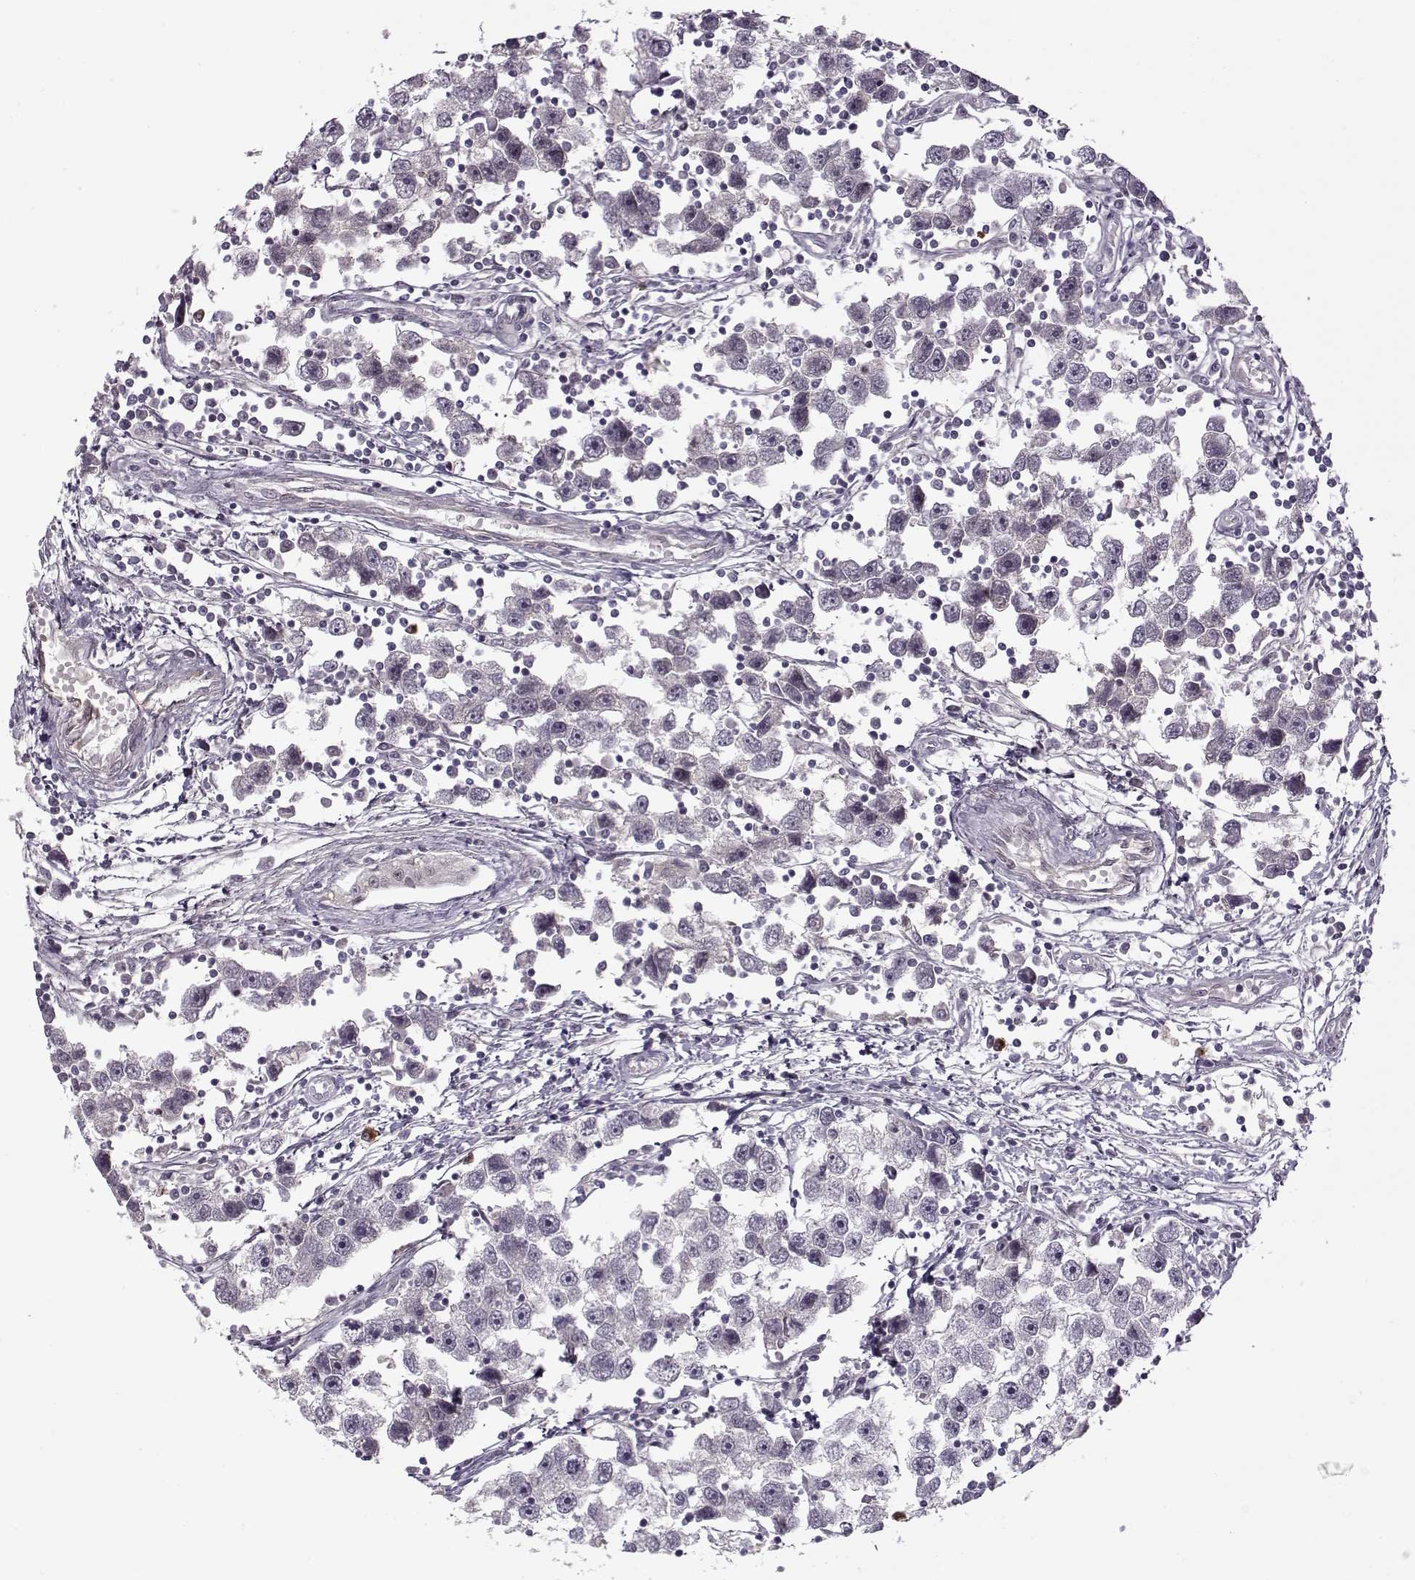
{"staining": {"intensity": "negative", "quantity": "none", "location": "none"}, "tissue": "testis cancer", "cell_type": "Tumor cells", "image_type": "cancer", "snomed": [{"axis": "morphology", "description": "Seminoma, NOS"}, {"axis": "topography", "description": "Testis"}], "caption": "There is no significant positivity in tumor cells of testis seminoma. The staining was performed using DAB (3,3'-diaminobenzidine) to visualize the protein expression in brown, while the nuclei were stained in blue with hematoxylin (Magnification: 20x).", "gene": "DENND4B", "patient": {"sex": "male", "age": 30}}